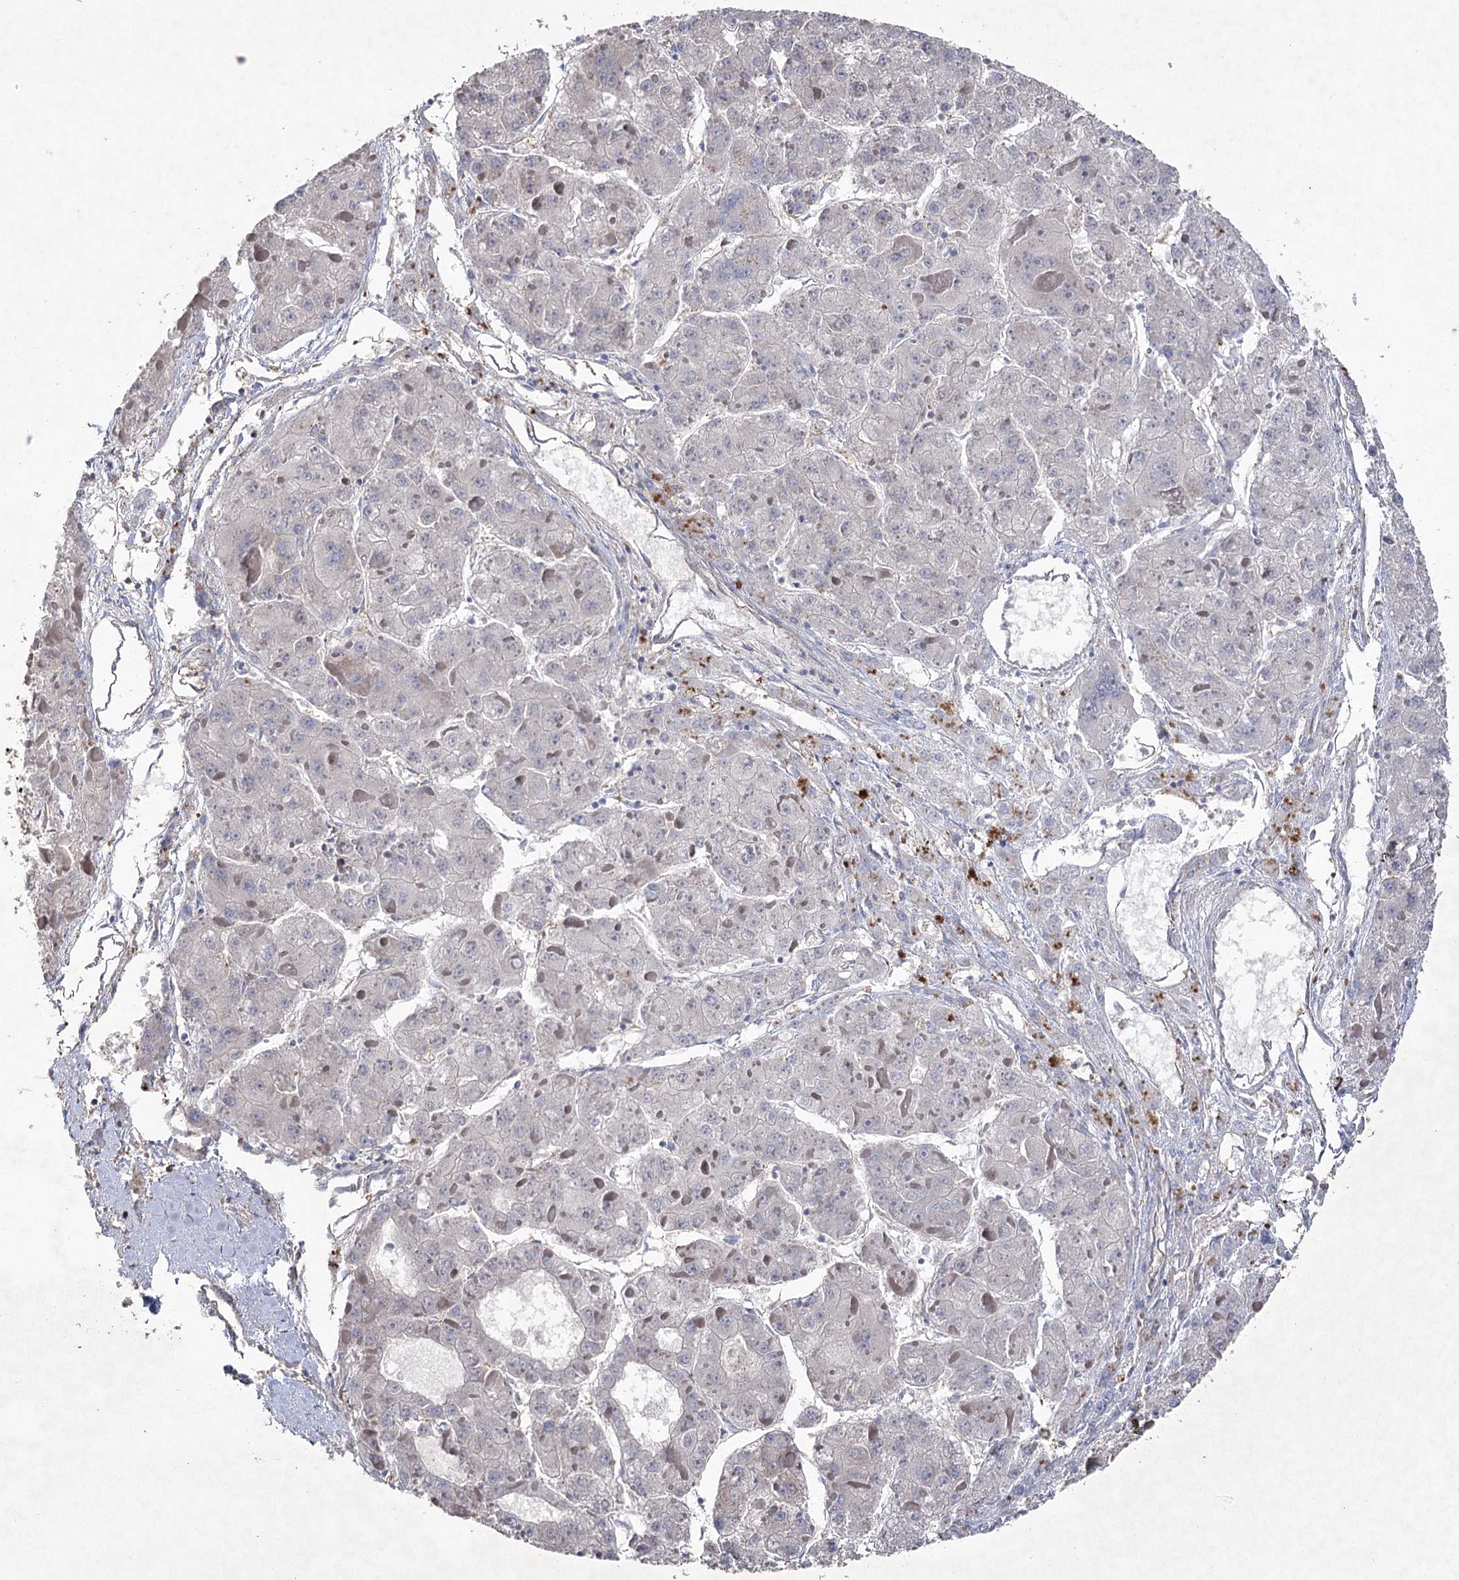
{"staining": {"intensity": "negative", "quantity": "none", "location": "none"}, "tissue": "liver cancer", "cell_type": "Tumor cells", "image_type": "cancer", "snomed": [{"axis": "morphology", "description": "Carcinoma, Hepatocellular, NOS"}, {"axis": "topography", "description": "Liver"}], "caption": "Liver cancer (hepatocellular carcinoma) was stained to show a protein in brown. There is no significant expression in tumor cells.", "gene": "FAM13B", "patient": {"sex": "female", "age": 73}}